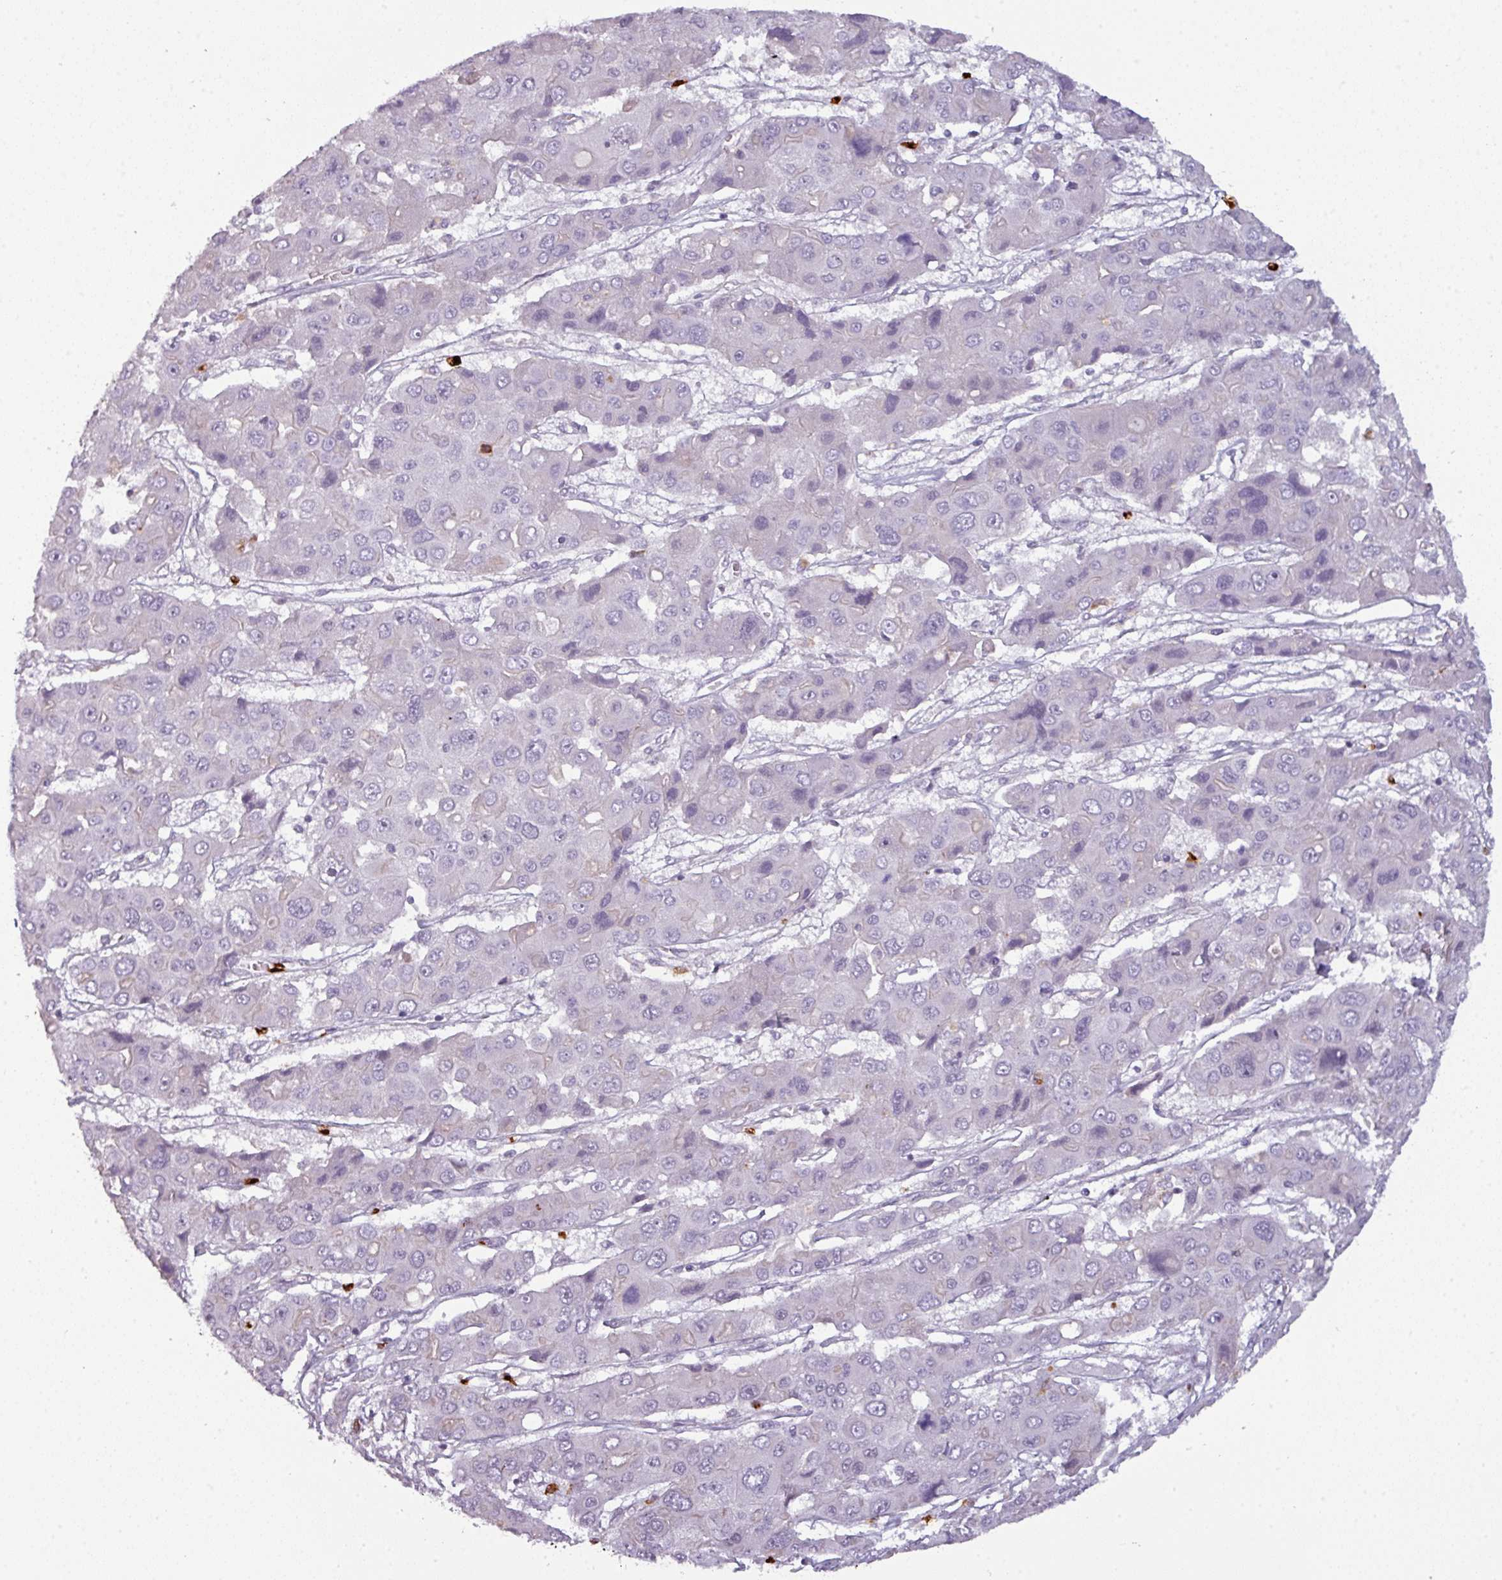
{"staining": {"intensity": "negative", "quantity": "none", "location": "none"}, "tissue": "liver cancer", "cell_type": "Tumor cells", "image_type": "cancer", "snomed": [{"axis": "morphology", "description": "Cholangiocarcinoma"}, {"axis": "topography", "description": "Liver"}], "caption": "Tumor cells are negative for brown protein staining in liver cancer.", "gene": "TMEFF1", "patient": {"sex": "male", "age": 67}}